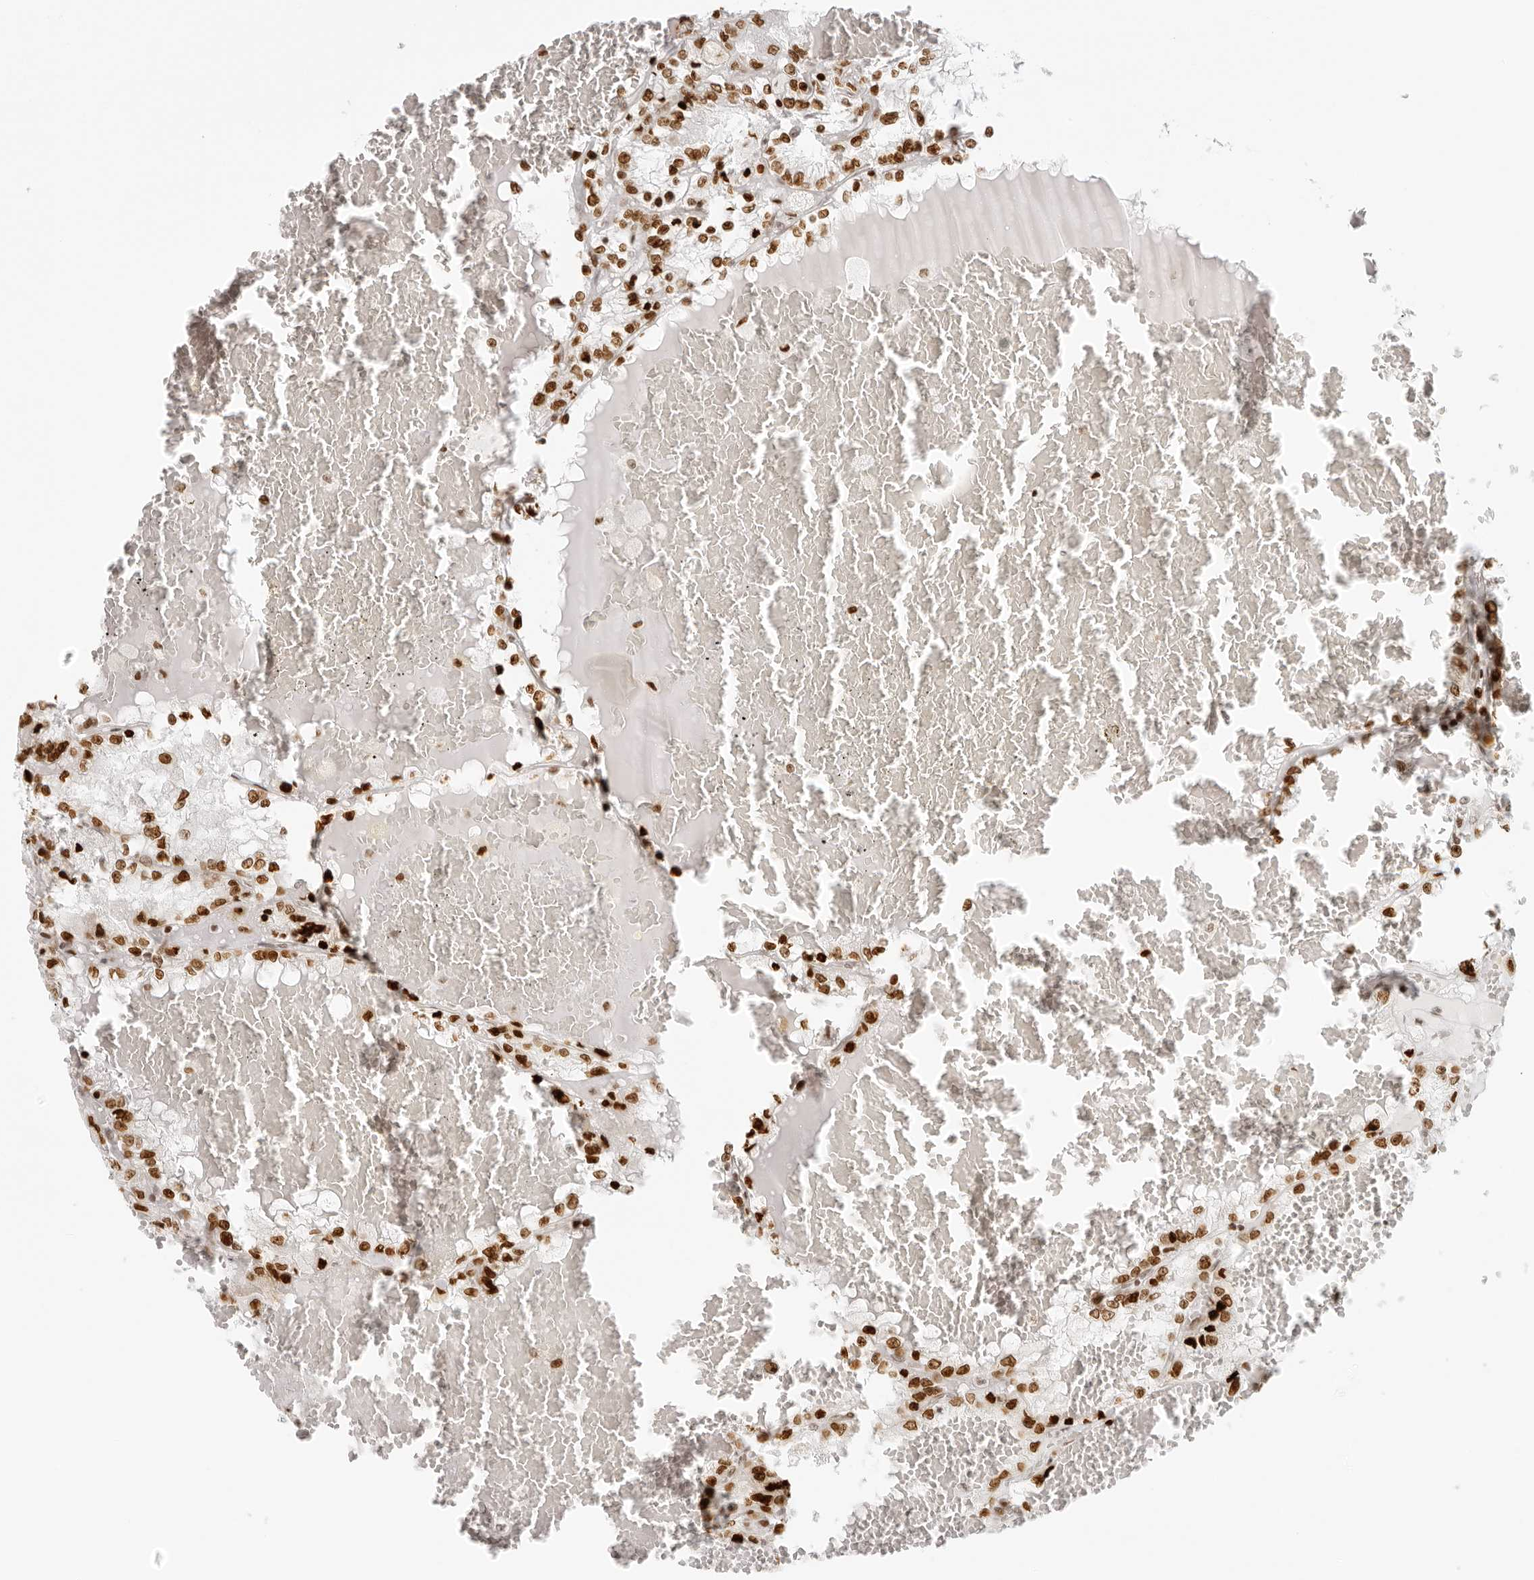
{"staining": {"intensity": "strong", "quantity": ">75%", "location": "nuclear"}, "tissue": "renal cancer", "cell_type": "Tumor cells", "image_type": "cancer", "snomed": [{"axis": "morphology", "description": "Adenocarcinoma, NOS"}, {"axis": "topography", "description": "Kidney"}], "caption": "Strong nuclear protein expression is present in approximately >75% of tumor cells in renal cancer (adenocarcinoma). Ihc stains the protein of interest in brown and the nuclei are stained blue.", "gene": "RCC1", "patient": {"sex": "female", "age": 56}}